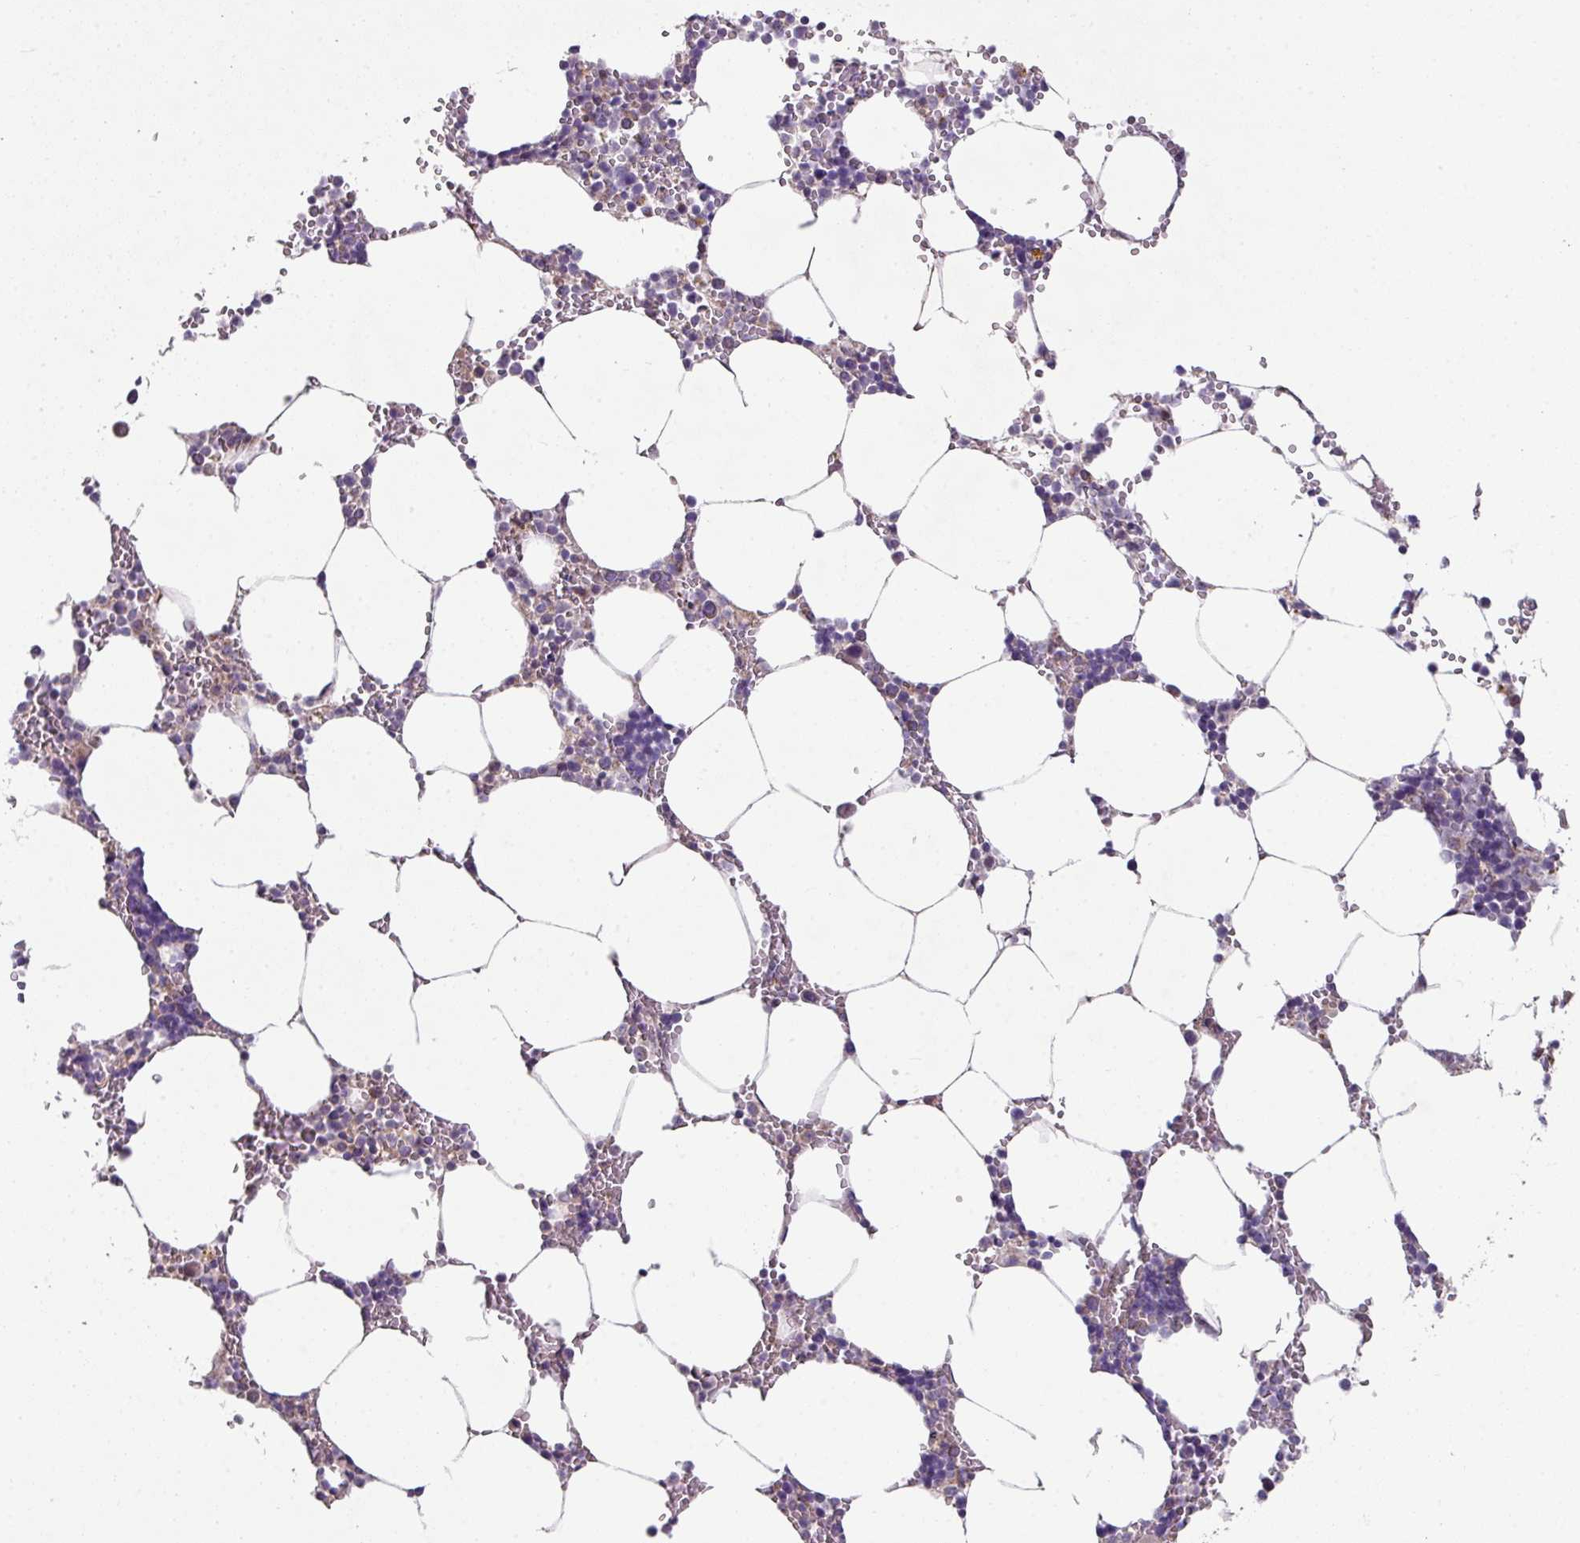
{"staining": {"intensity": "moderate", "quantity": "<25%", "location": "cytoplasmic/membranous"}, "tissue": "bone marrow", "cell_type": "Hematopoietic cells", "image_type": "normal", "snomed": [{"axis": "morphology", "description": "Normal tissue, NOS"}, {"axis": "topography", "description": "Bone marrow"}], "caption": "DAB (3,3'-diaminobenzidine) immunohistochemical staining of normal human bone marrow exhibits moderate cytoplasmic/membranous protein staining in approximately <25% of hematopoietic cells.", "gene": "LRRC9", "patient": {"sex": "male", "age": 70}}